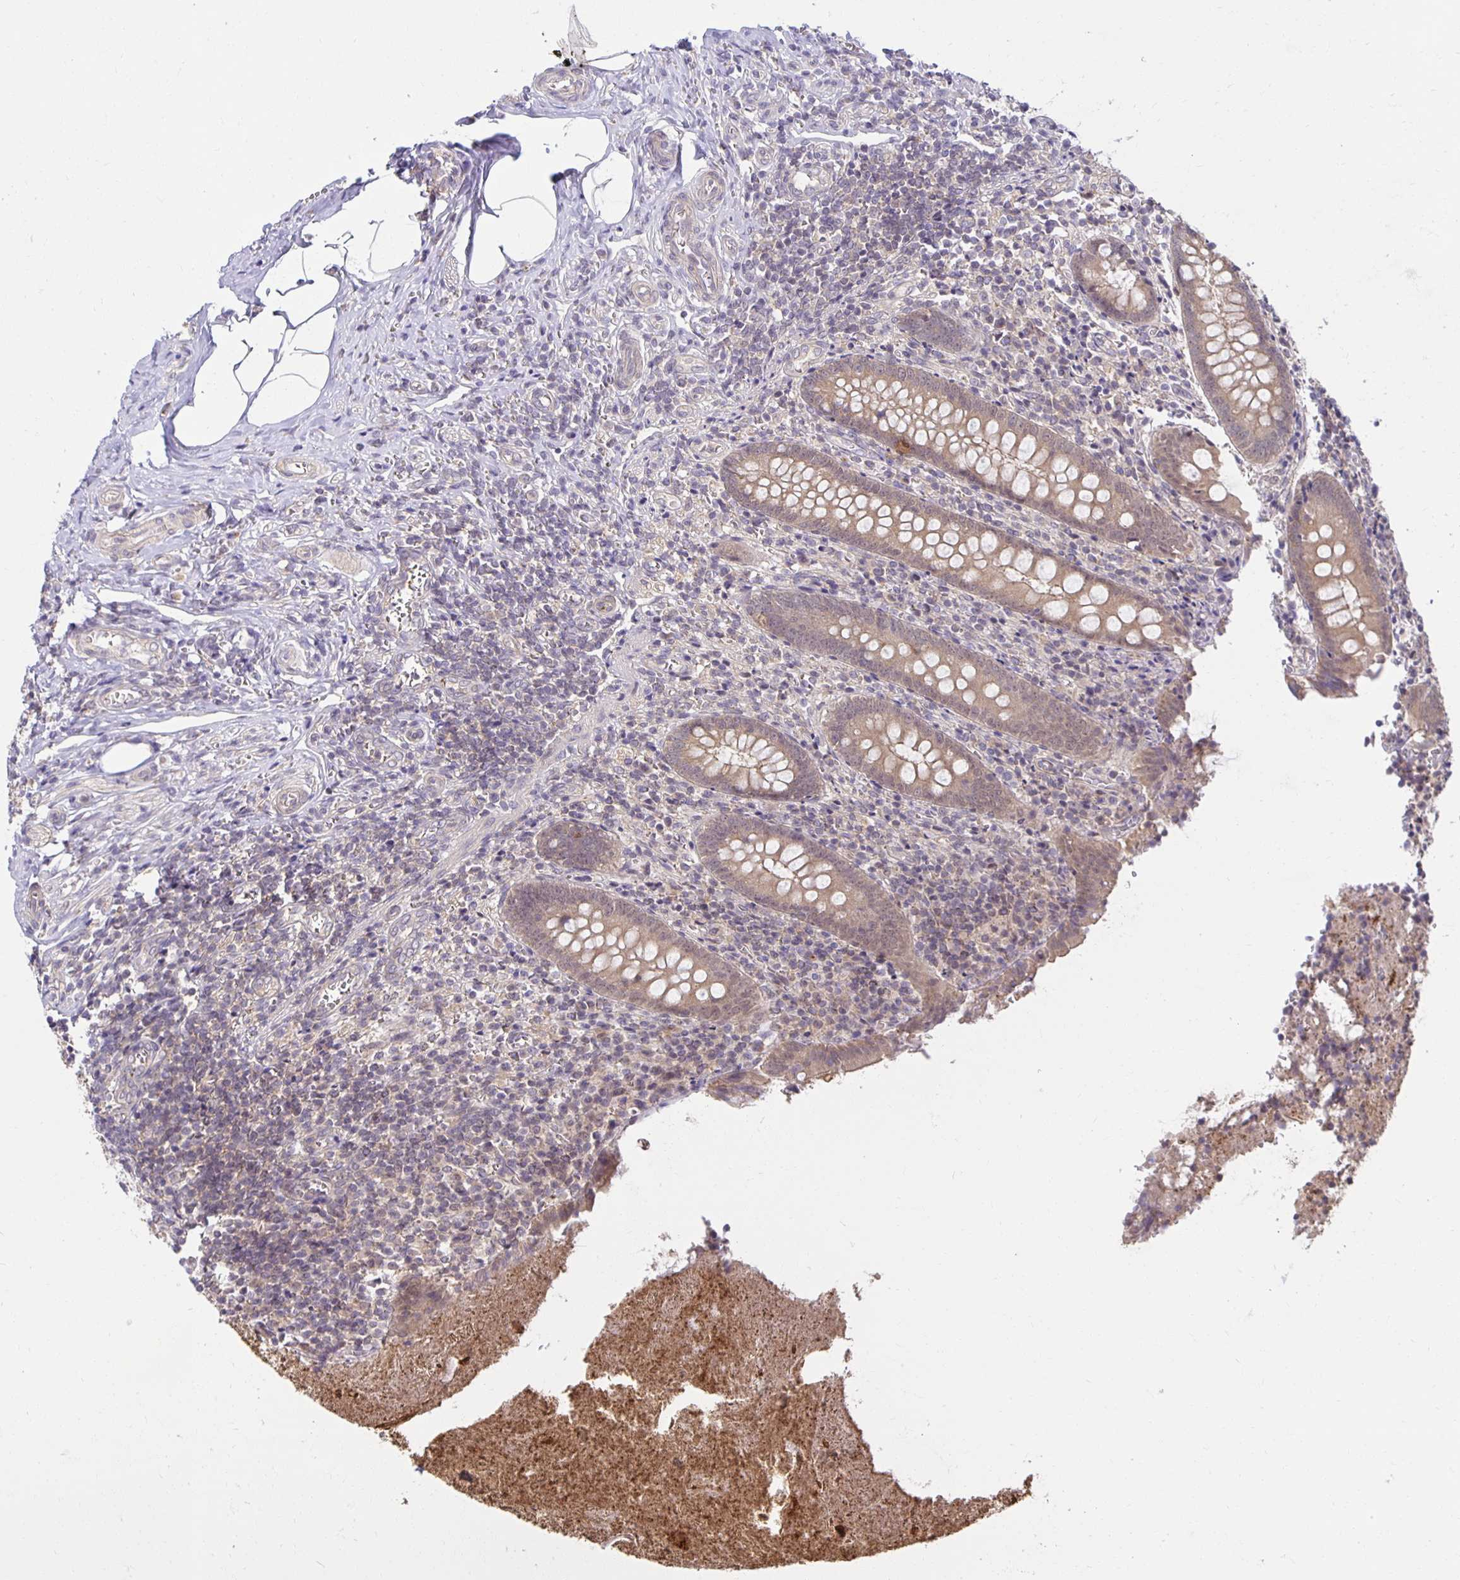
{"staining": {"intensity": "weak", "quantity": ">75%", "location": "cytoplasmic/membranous"}, "tissue": "appendix", "cell_type": "Glandular cells", "image_type": "normal", "snomed": [{"axis": "morphology", "description": "Normal tissue, NOS"}, {"axis": "topography", "description": "Appendix"}], "caption": "Protein expression analysis of unremarkable appendix exhibits weak cytoplasmic/membranous expression in approximately >75% of glandular cells.", "gene": "MIEN1", "patient": {"sex": "female", "age": 17}}